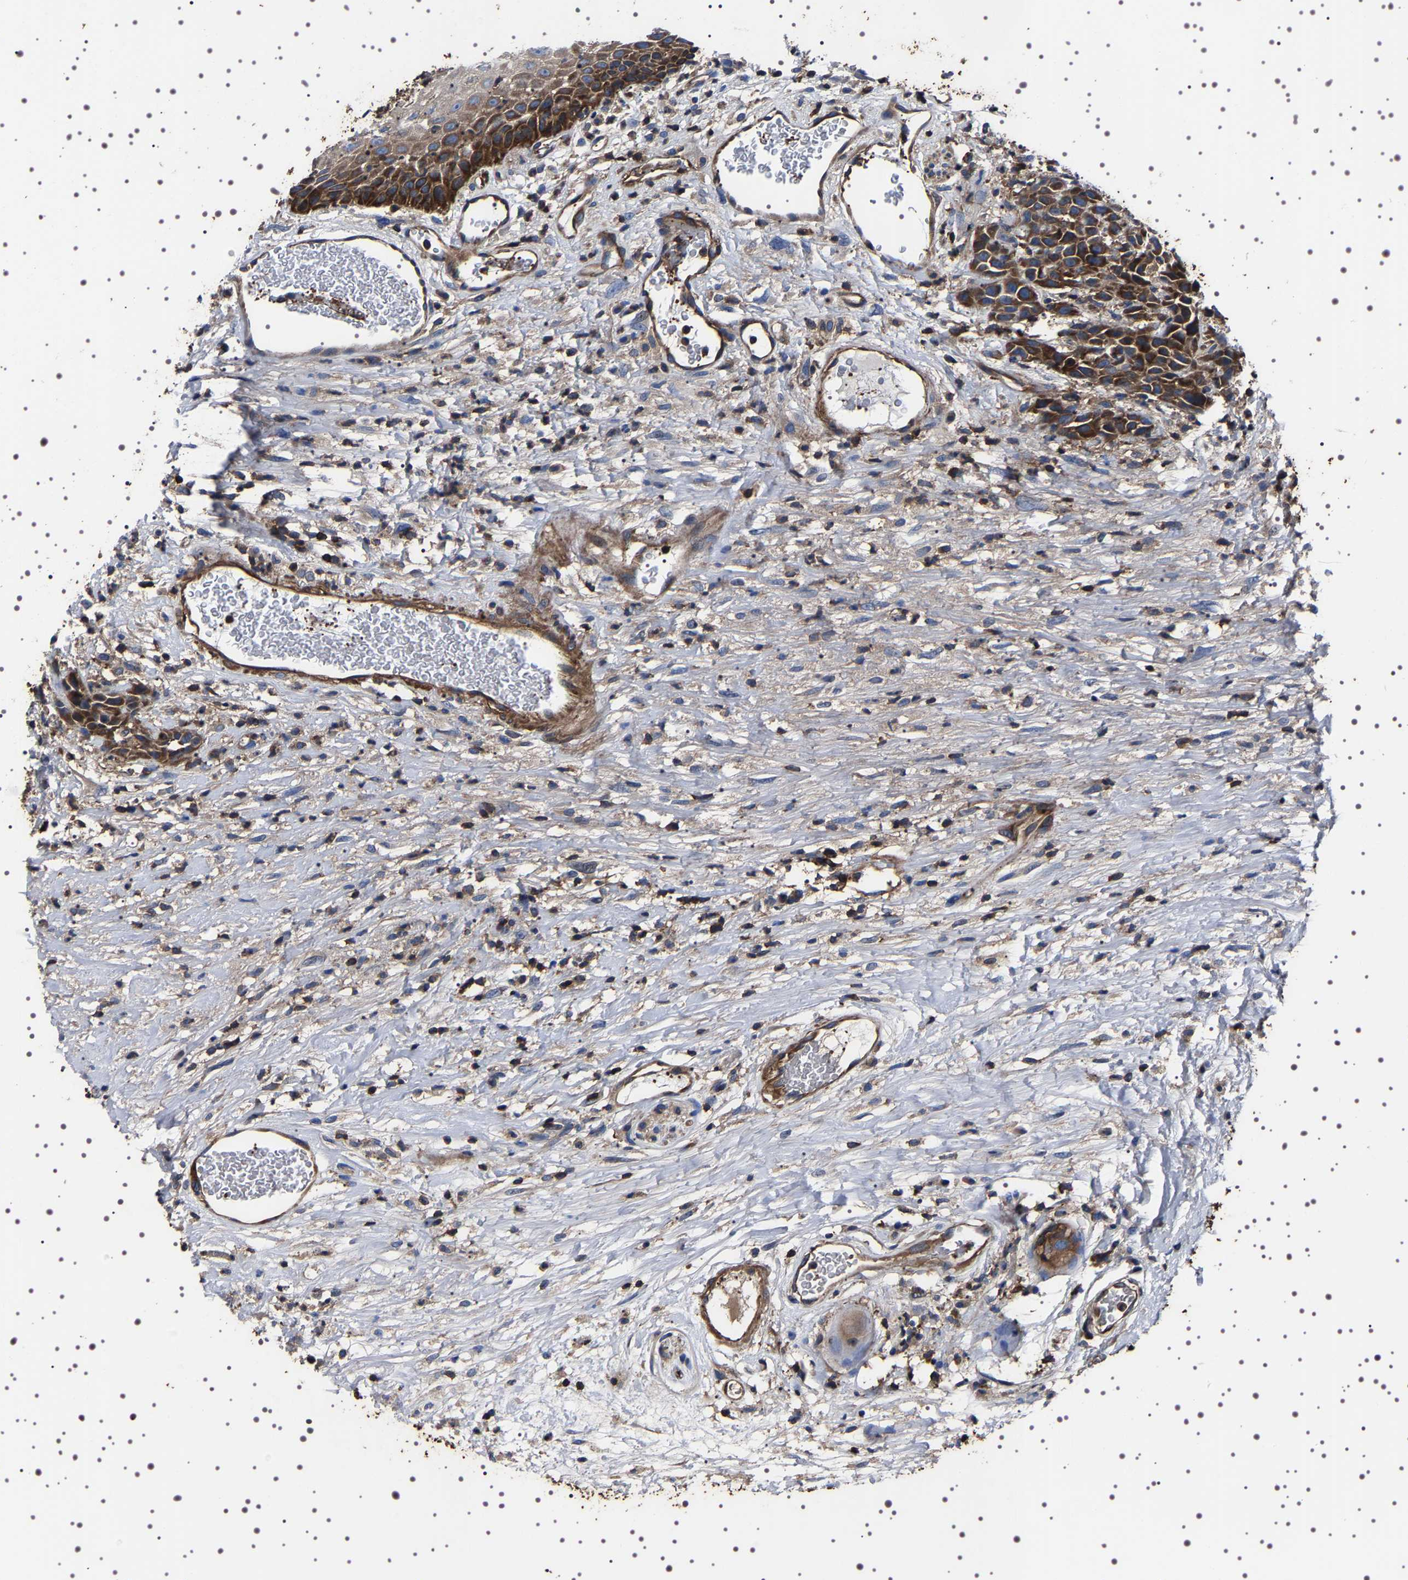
{"staining": {"intensity": "strong", "quantity": ">75%", "location": "cytoplasmic/membranous"}, "tissue": "head and neck cancer", "cell_type": "Tumor cells", "image_type": "cancer", "snomed": [{"axis": "morphology", "description": "Normal tissue, NOS"}, {"axis": "morphology", "description": "Squamous cell carcinoma, NOS"}, {"axis": "topography", "description": "Cartilage tissue"}, {"axis": "topography", "description": "Head-Neck"}], "caption": "An image of human squamous cell carcinoma (head and neck) stained for a protein reveals strong cytoplasmic/membranous brown staining in tumor cells.", "gene": "WDR1", "patient": {"sex": "male", "age": 62}}